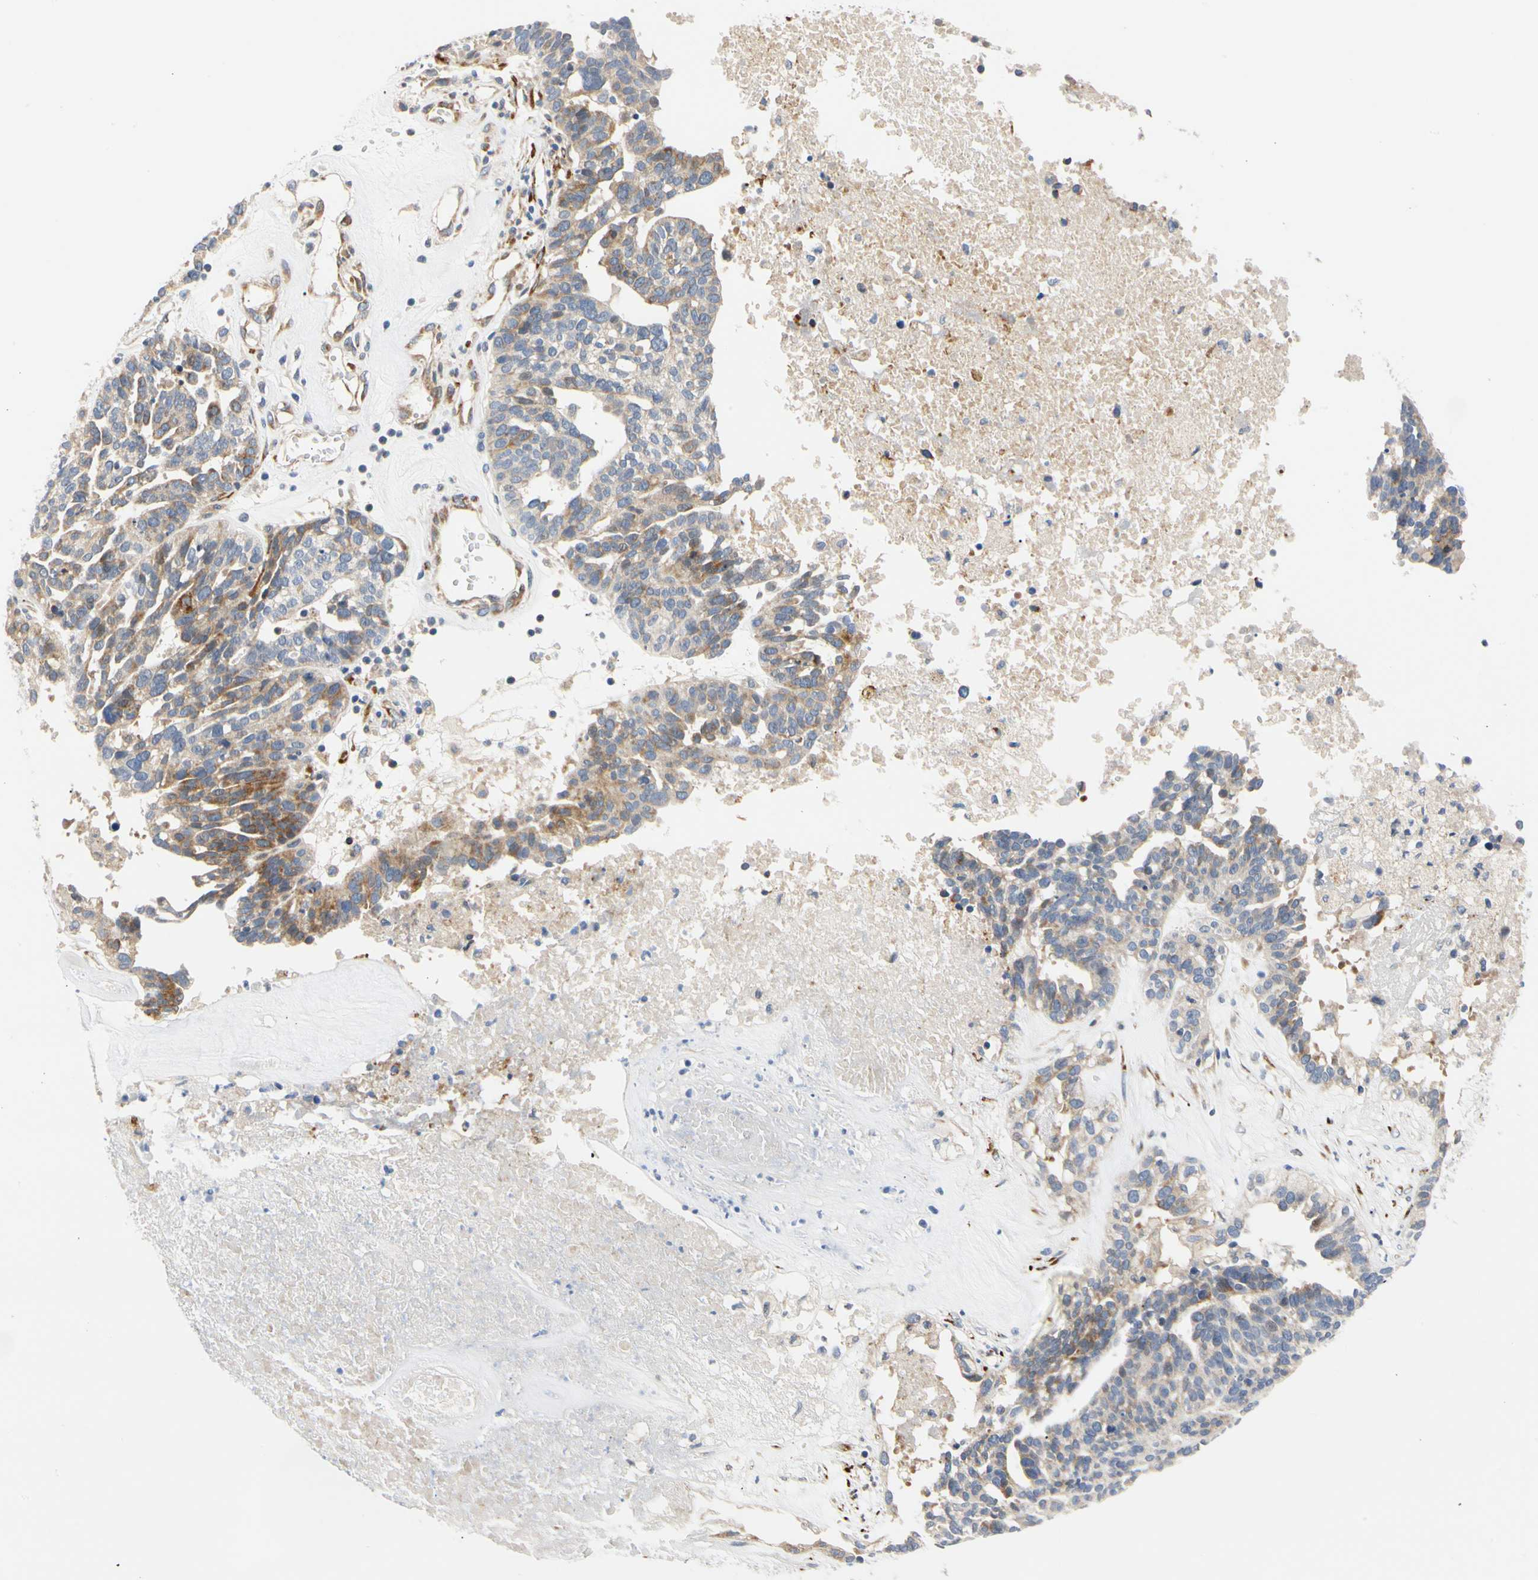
{"staining": {"intensity": "moderate", "quantity": ">75%", "location": "cytoplasmic/membranous"}, "tissue": "ovarian cancer", "cell_type": "Tumor cells", "image_type": "cancer", "snomed": [{"axis": "morphology", "description": "Cystadenocarcinoma, serous, NOS"}, {"axis": "topography", "description": "Ovary"}], "caption": "Ovarian serous cystadenocarcinoma tissue exhibits moderate cytoplasmic/membranous expression in approximately >75% of tumor cells (DAB IHC with brightfield microscopy, high magnification).", "gene": "ZNF236", "patient": {"sex": "female", "age": 59}}